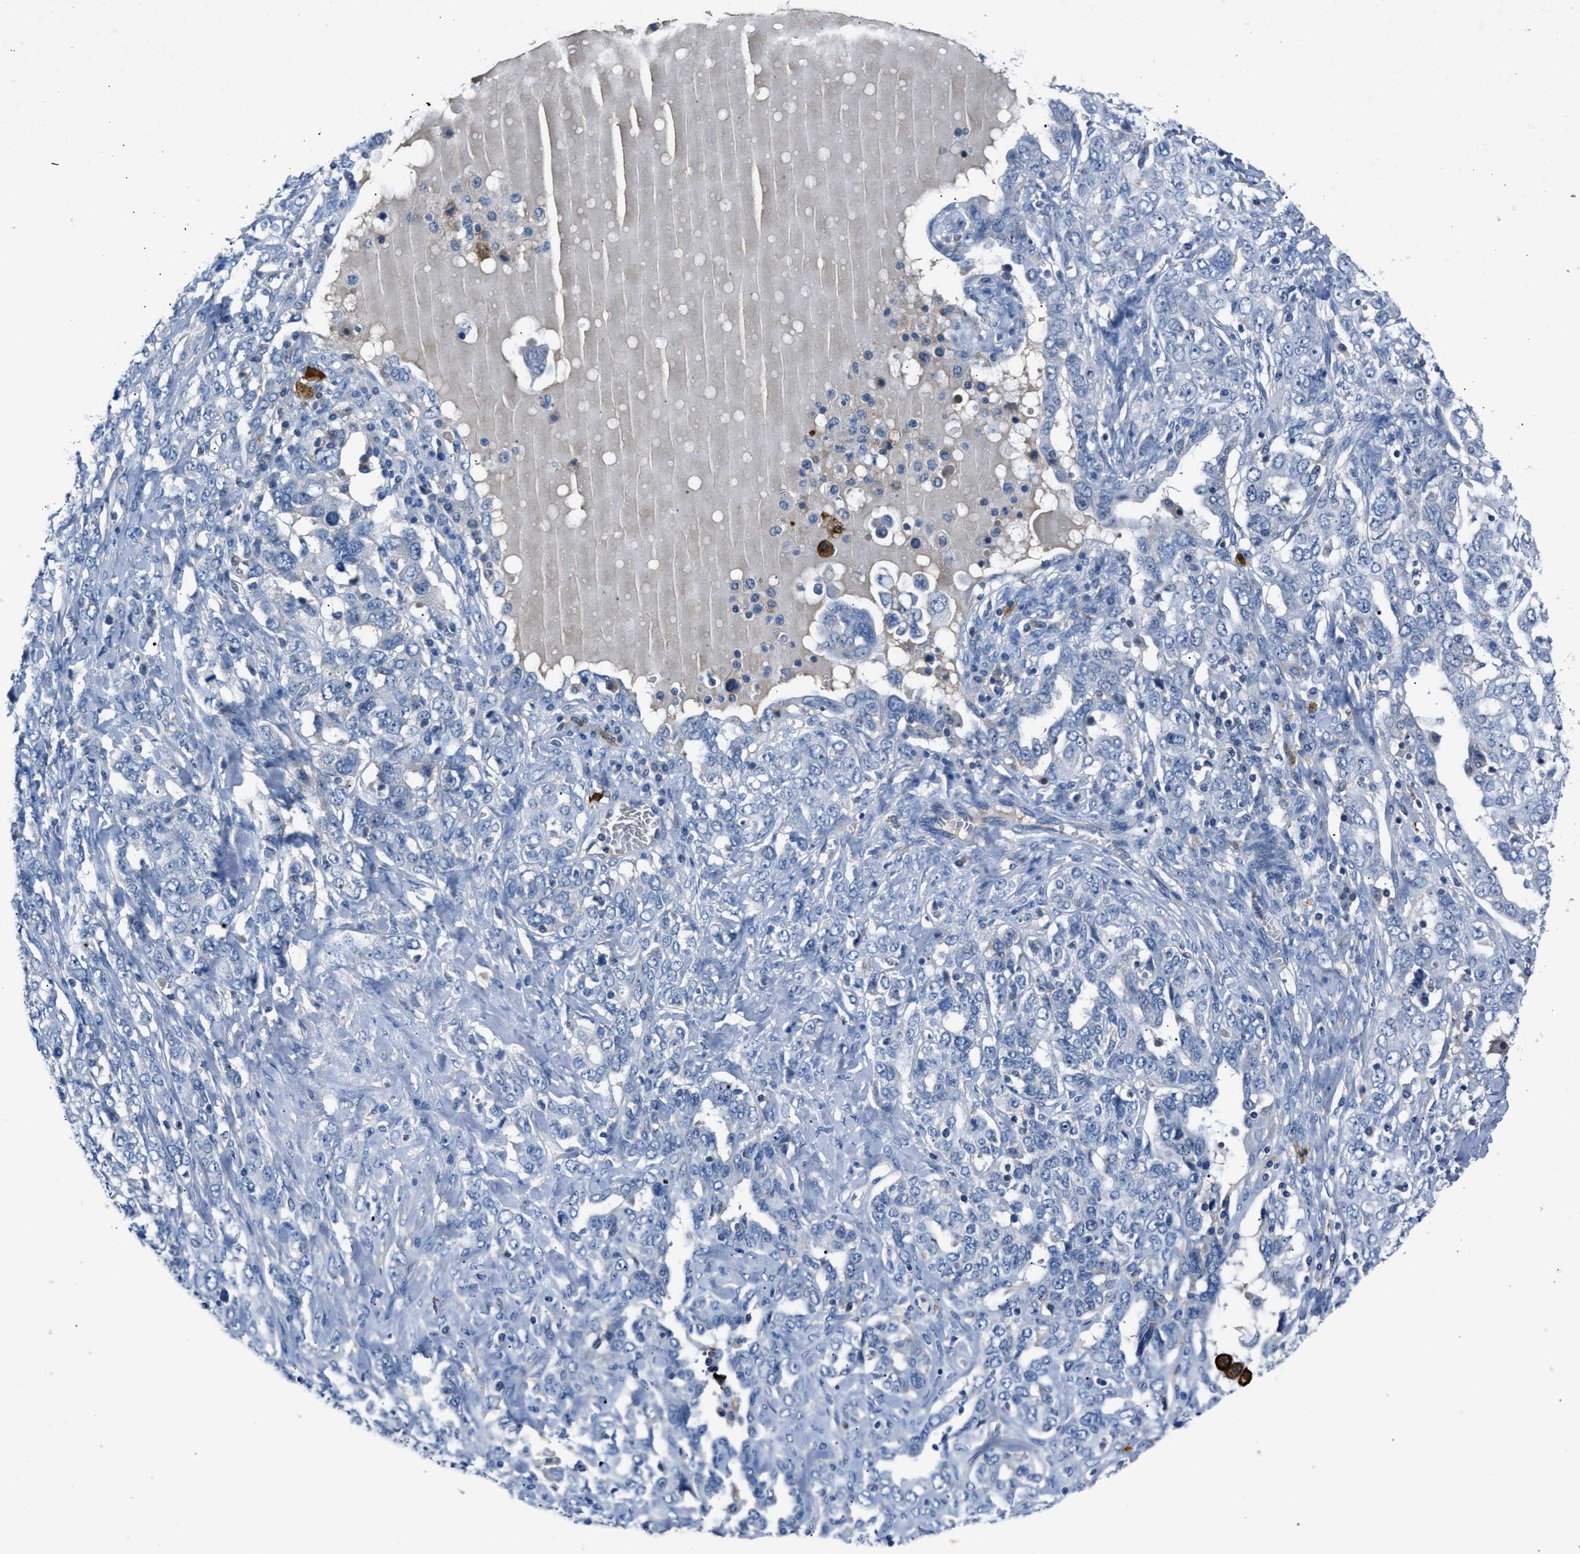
{"staining": {"intensity": "negative", "quantity": "none", "location": "none"}, "tissue": "ovarian cancer", "cell_type": "Tumor cells", "image_type": "cancer", "snomed": [{"axis": "morphology", "description": "Carcinoma, endometroid"}, {"axis": "topography", "description": "Ovary"}], "caption": "An immunohistochemistry (IHC) image of ovarian cancer is shown. There is no staining in tumor cells of ovarian cancer. The staining was performed using DAB to visualize the protein expression in brown, while the nuclei were stained in blue with hematoxylin (Magnification: 20x).", "gene": "DNAAF5", "patient": {"sex": "female", "age": 62}}